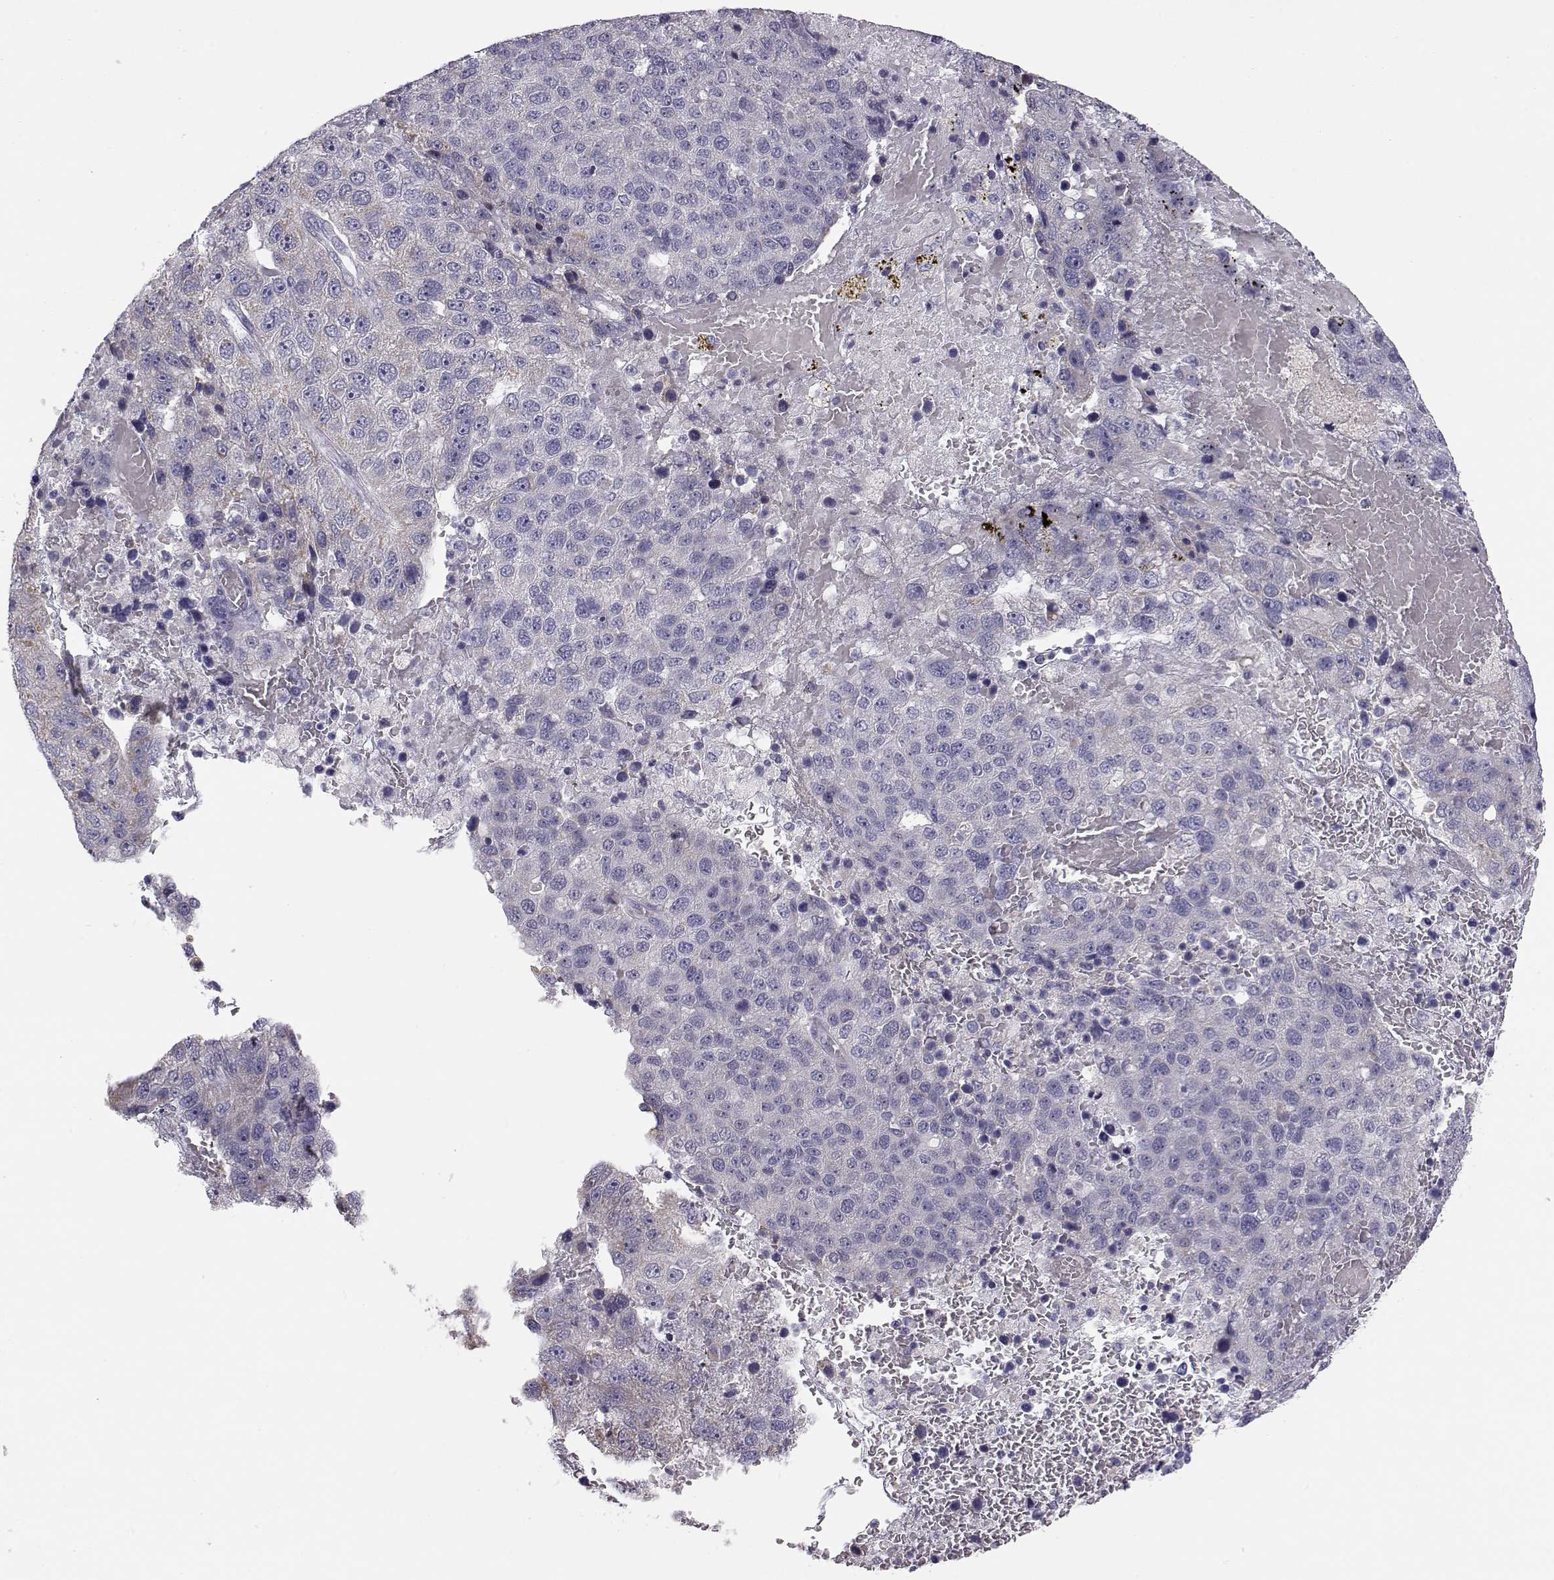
{"staining": {"intensity": "negative", "quantity": "none", "location": "none"}, "tissue": "pancreatic cancer", "cell_type": "Tumor cells", "image_type": "cancer", "snomed": [{"axis": "morphology", "description": "Adenocarcinoma, NOS"}, {"axis": "topography", "description": "Pancreas"}], "caption": "DAB immunohistochemical staining of human pancreatic cancer (adenocarcinoma) shows no significant staining in tumor cells.", "gene": "KCNMB4", "patient": {"sex": "female", "age": 61}}